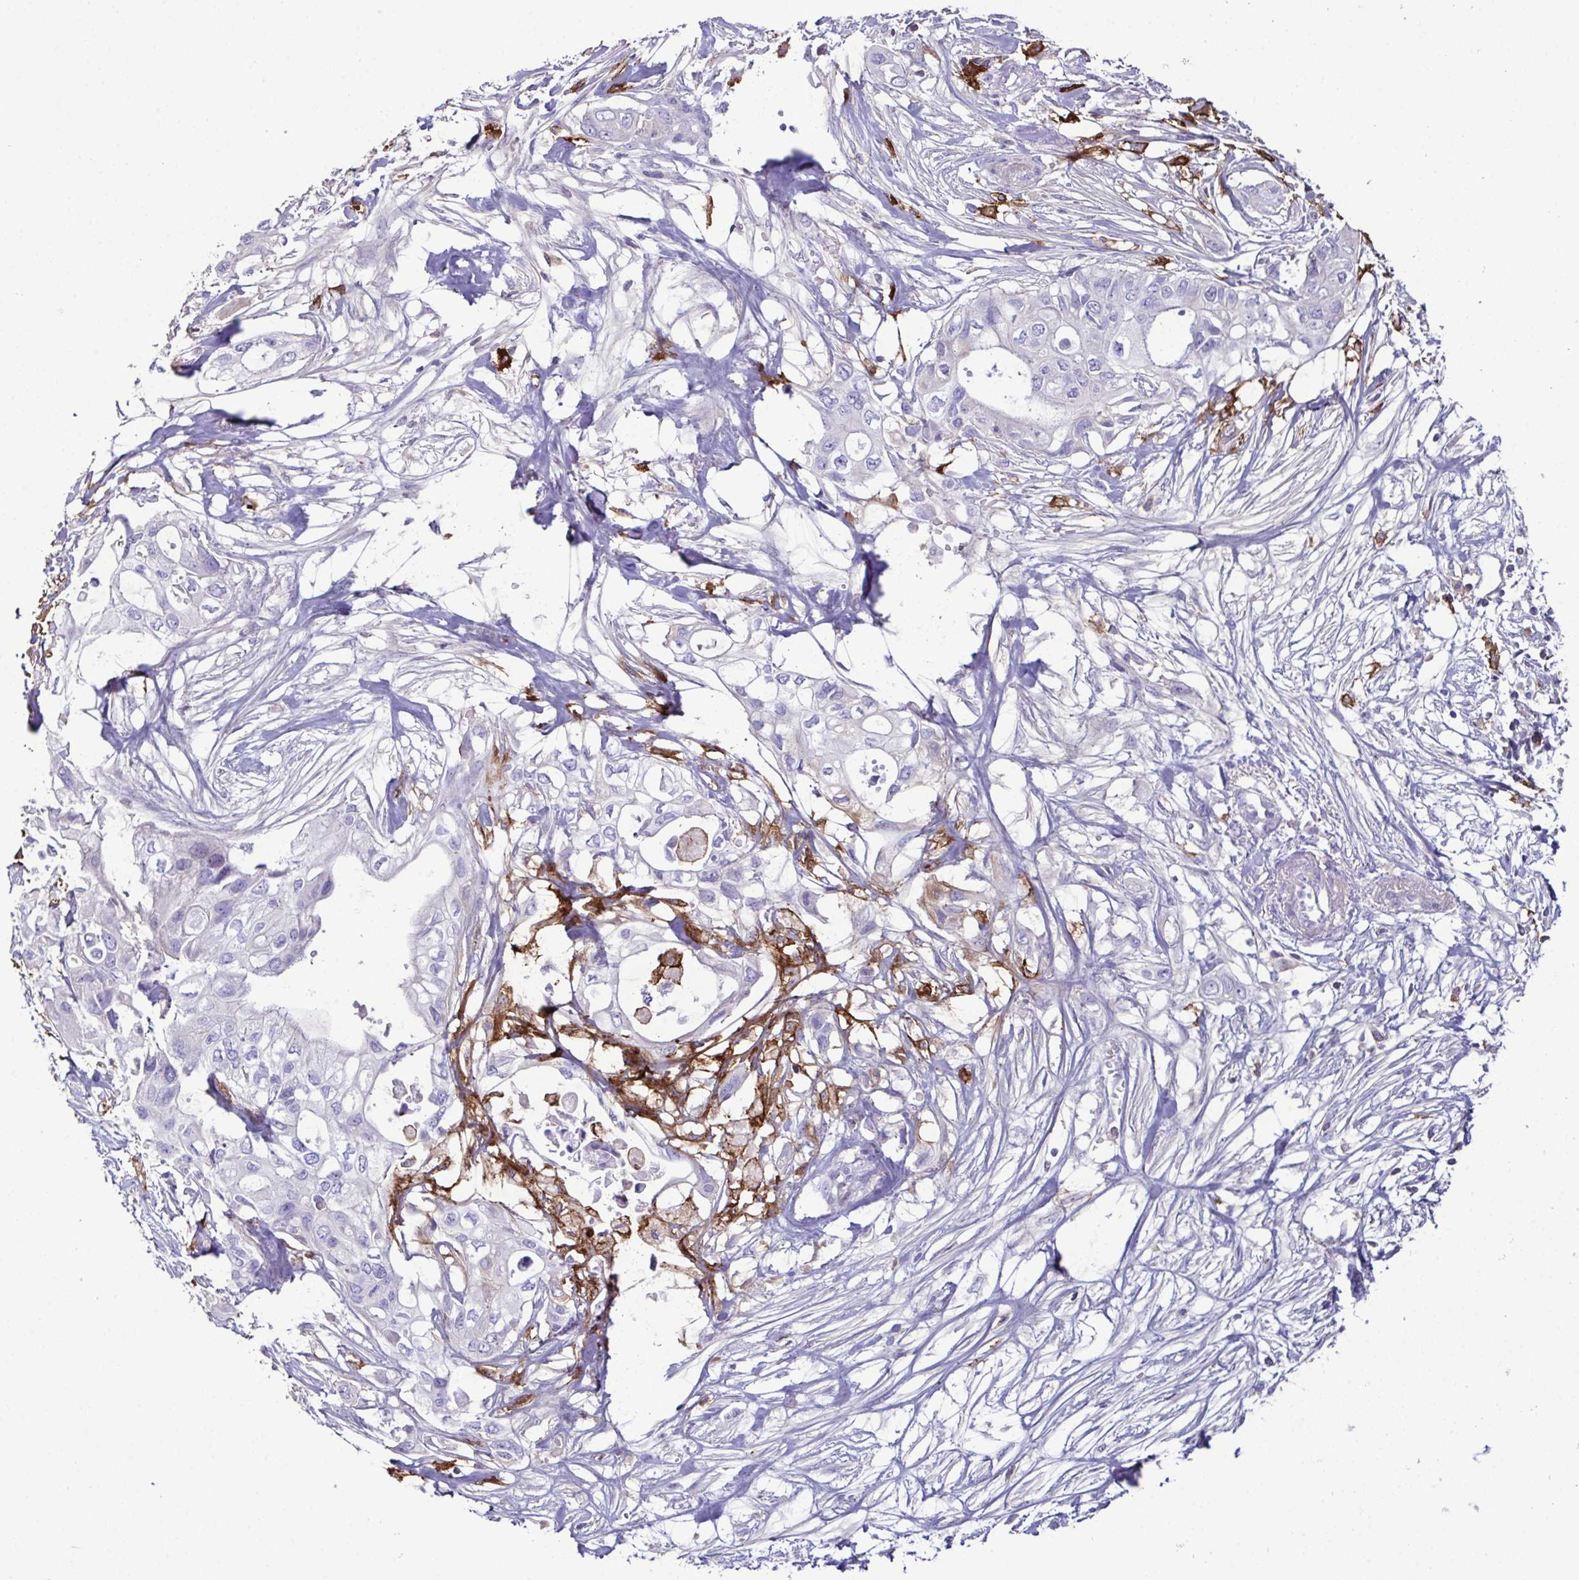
{"staining": {"intensity": "negative", "quantity": "none", "location": "none"}, "tissue": "pancreatic cancer", "cell_type": "Tumor cells", "image_type": "cancer", "snomed": [{"axis": "morphology", "description": "Adenocarcinoma, NOS"}, {"axis": "topography", "description": "Pancreas"}], "caption": "Immunohistochemistry (IHC) of human pancreatic cancer (adenocarcinoma) reveals no staining in tumor cells.", "gene": "MARCO", "patient": {"sex": "female", "age": 63}}